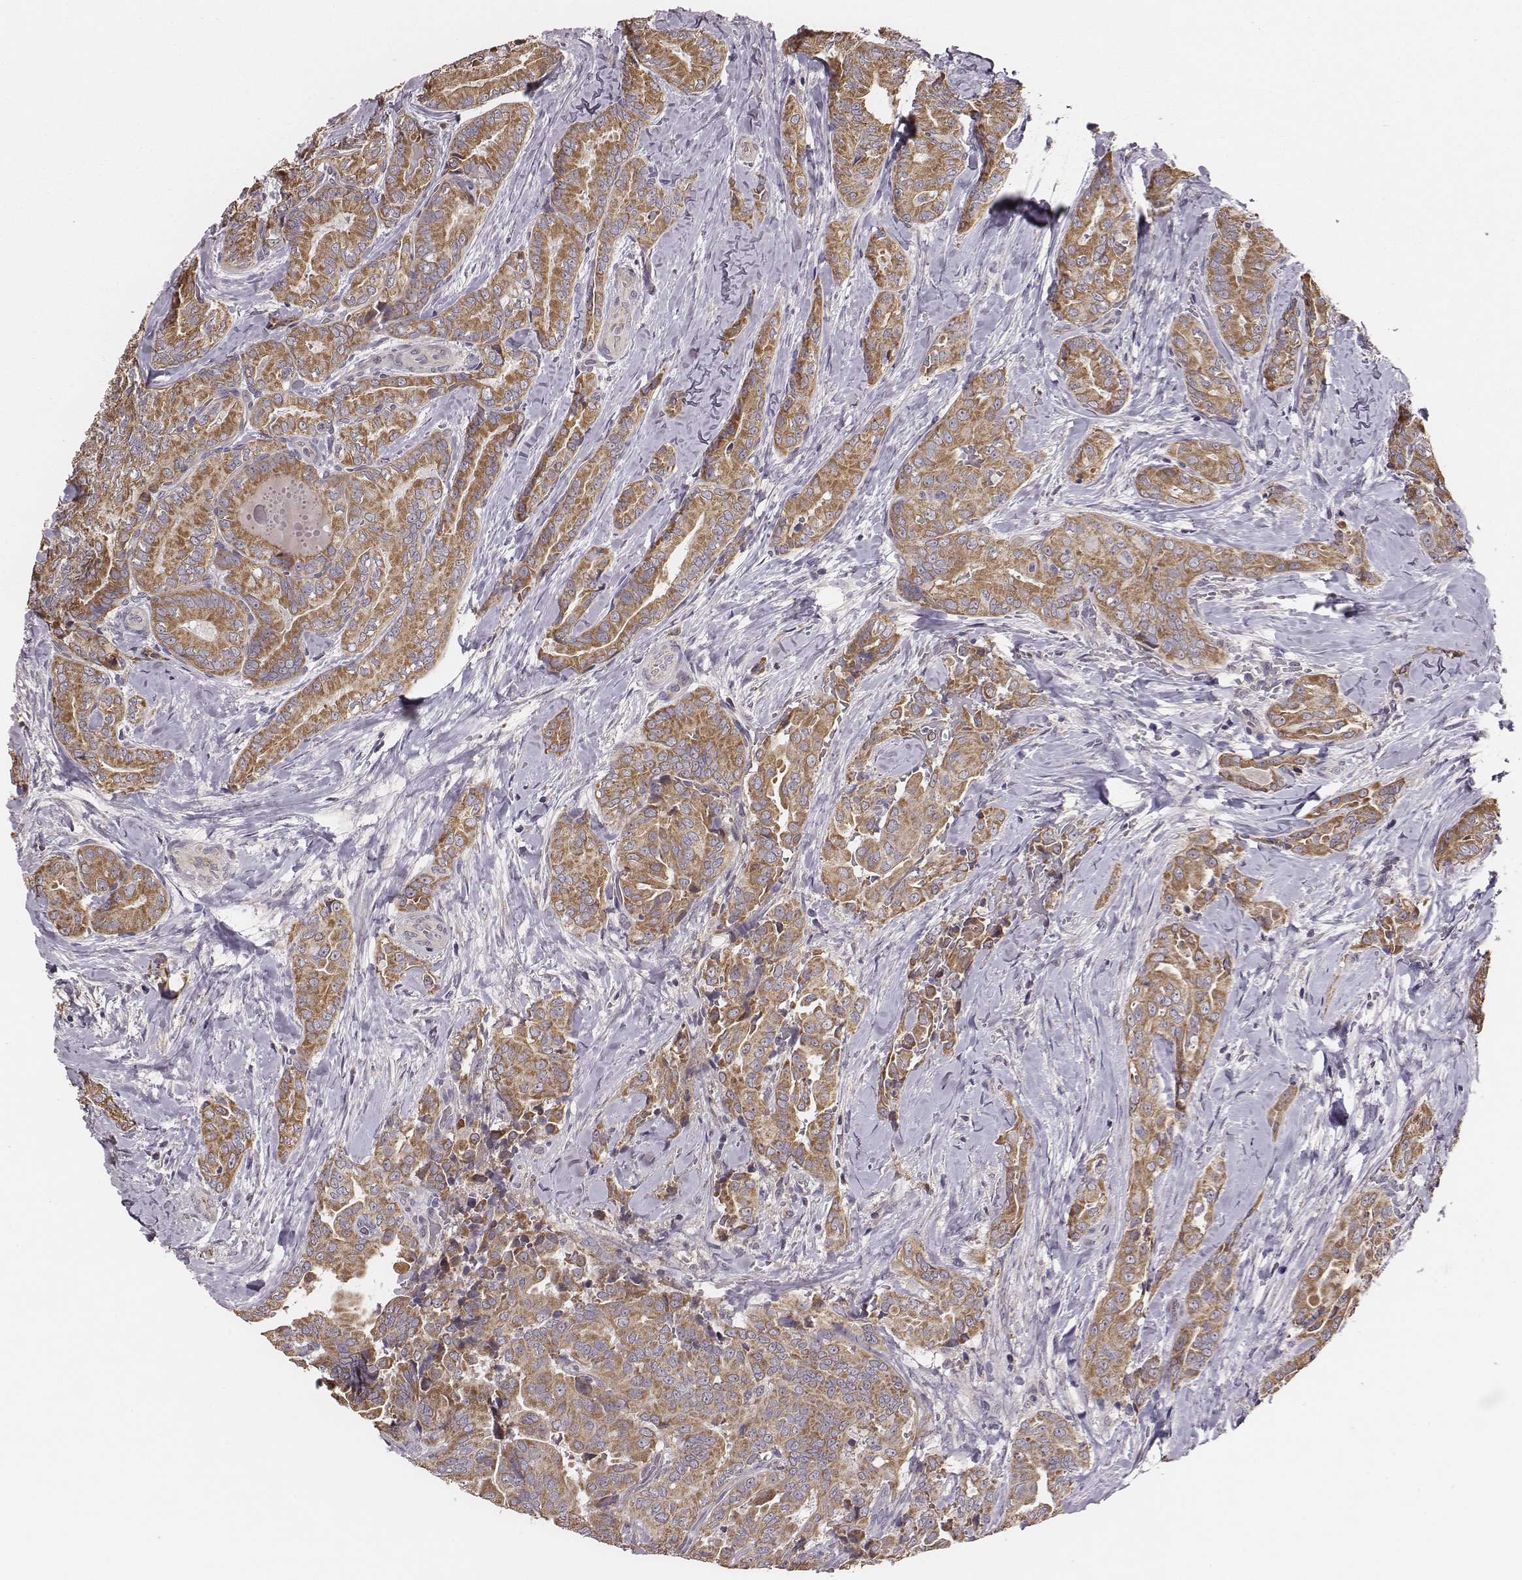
{"staining": {"intensity": "moderate", "quantity": ">75%", "location": "cytoplasmic/membranous"}, "tissue": "thyroid cancer", "cell_type": "Tumor cells", "image_type": "cancer", "snomed": [{"axis": "morphology", "description": "Papillary adenocarcinoma, NOS"}, {"axis": "topography", "description": "Thyroid gland"}], "caption": "Thyroid cancer tissue displays moderate cytoplasmic/membranous positivity in approximately >75% of tumor cells, visualized by immunohistochemistry.", "gene": "HAVCR1", "patient": {"sex": "male", "age": 61}}